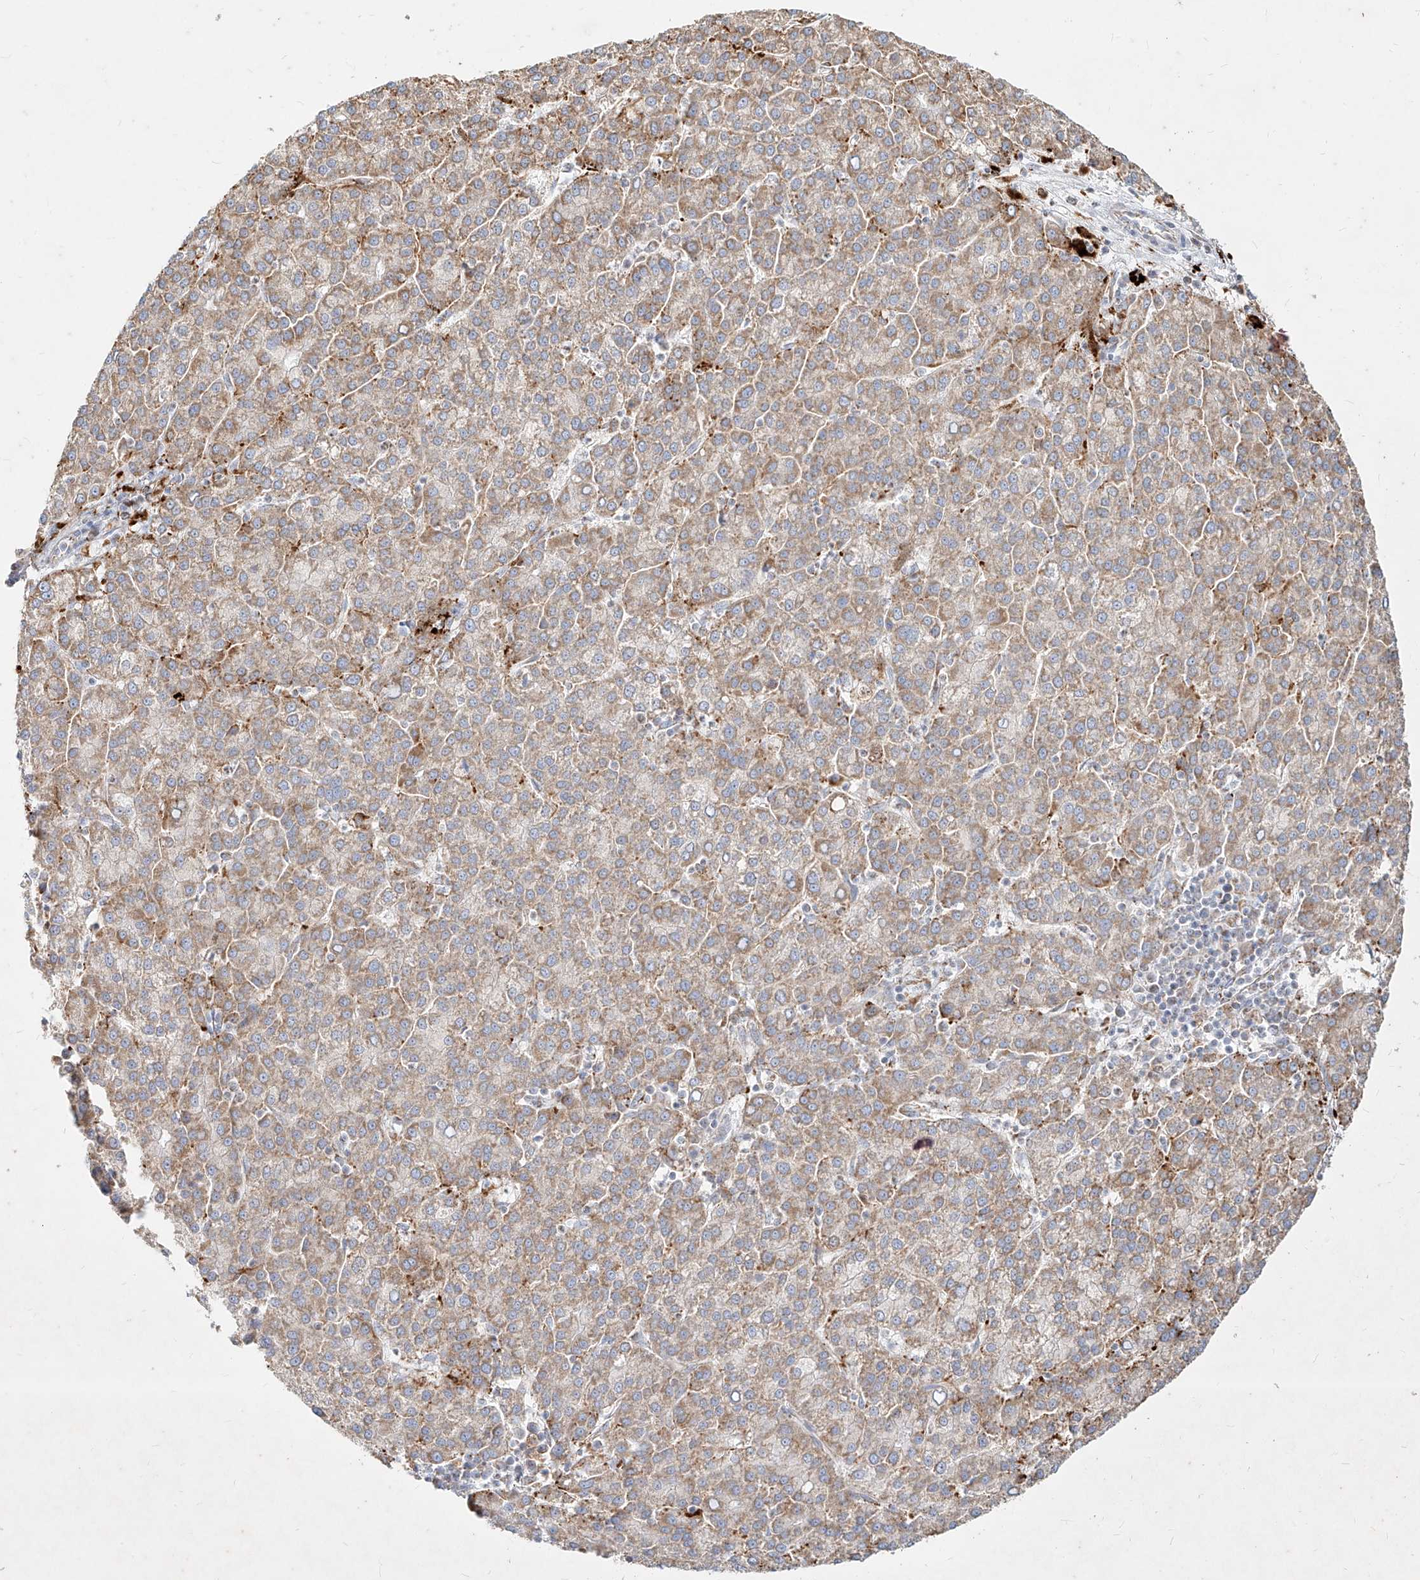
{"staining": {"intensity": "moderate", "quantity": "25%-75%", "location": "cytoplasmic/membranous"}, "tissue": "liver cancer", "cell_type": "Tumor cells", "image_type": "cancer", "snomed": [{"axis": "morphology", "description": "Carcinoma, Hepatocellular, NOS"}, {"axis": "topography", "description": "Liver"}], "caption": "Immunohistochemistry (IHC) (DAB (3,3'-diaminobenzidine)) staining of human hepatocellular carcinoma (liver) demonstrates moderate cytoplasmic/membranous protein expression in approximately 25%-75% of tumor cells. The staining was performed using DAB to visualize the protein expression in brown, while the nuclei were stained in blue with hematoxylin (Magnification: 20x).", "gene": "MTX2", "patient": {"sex": "female", "age": 58}}